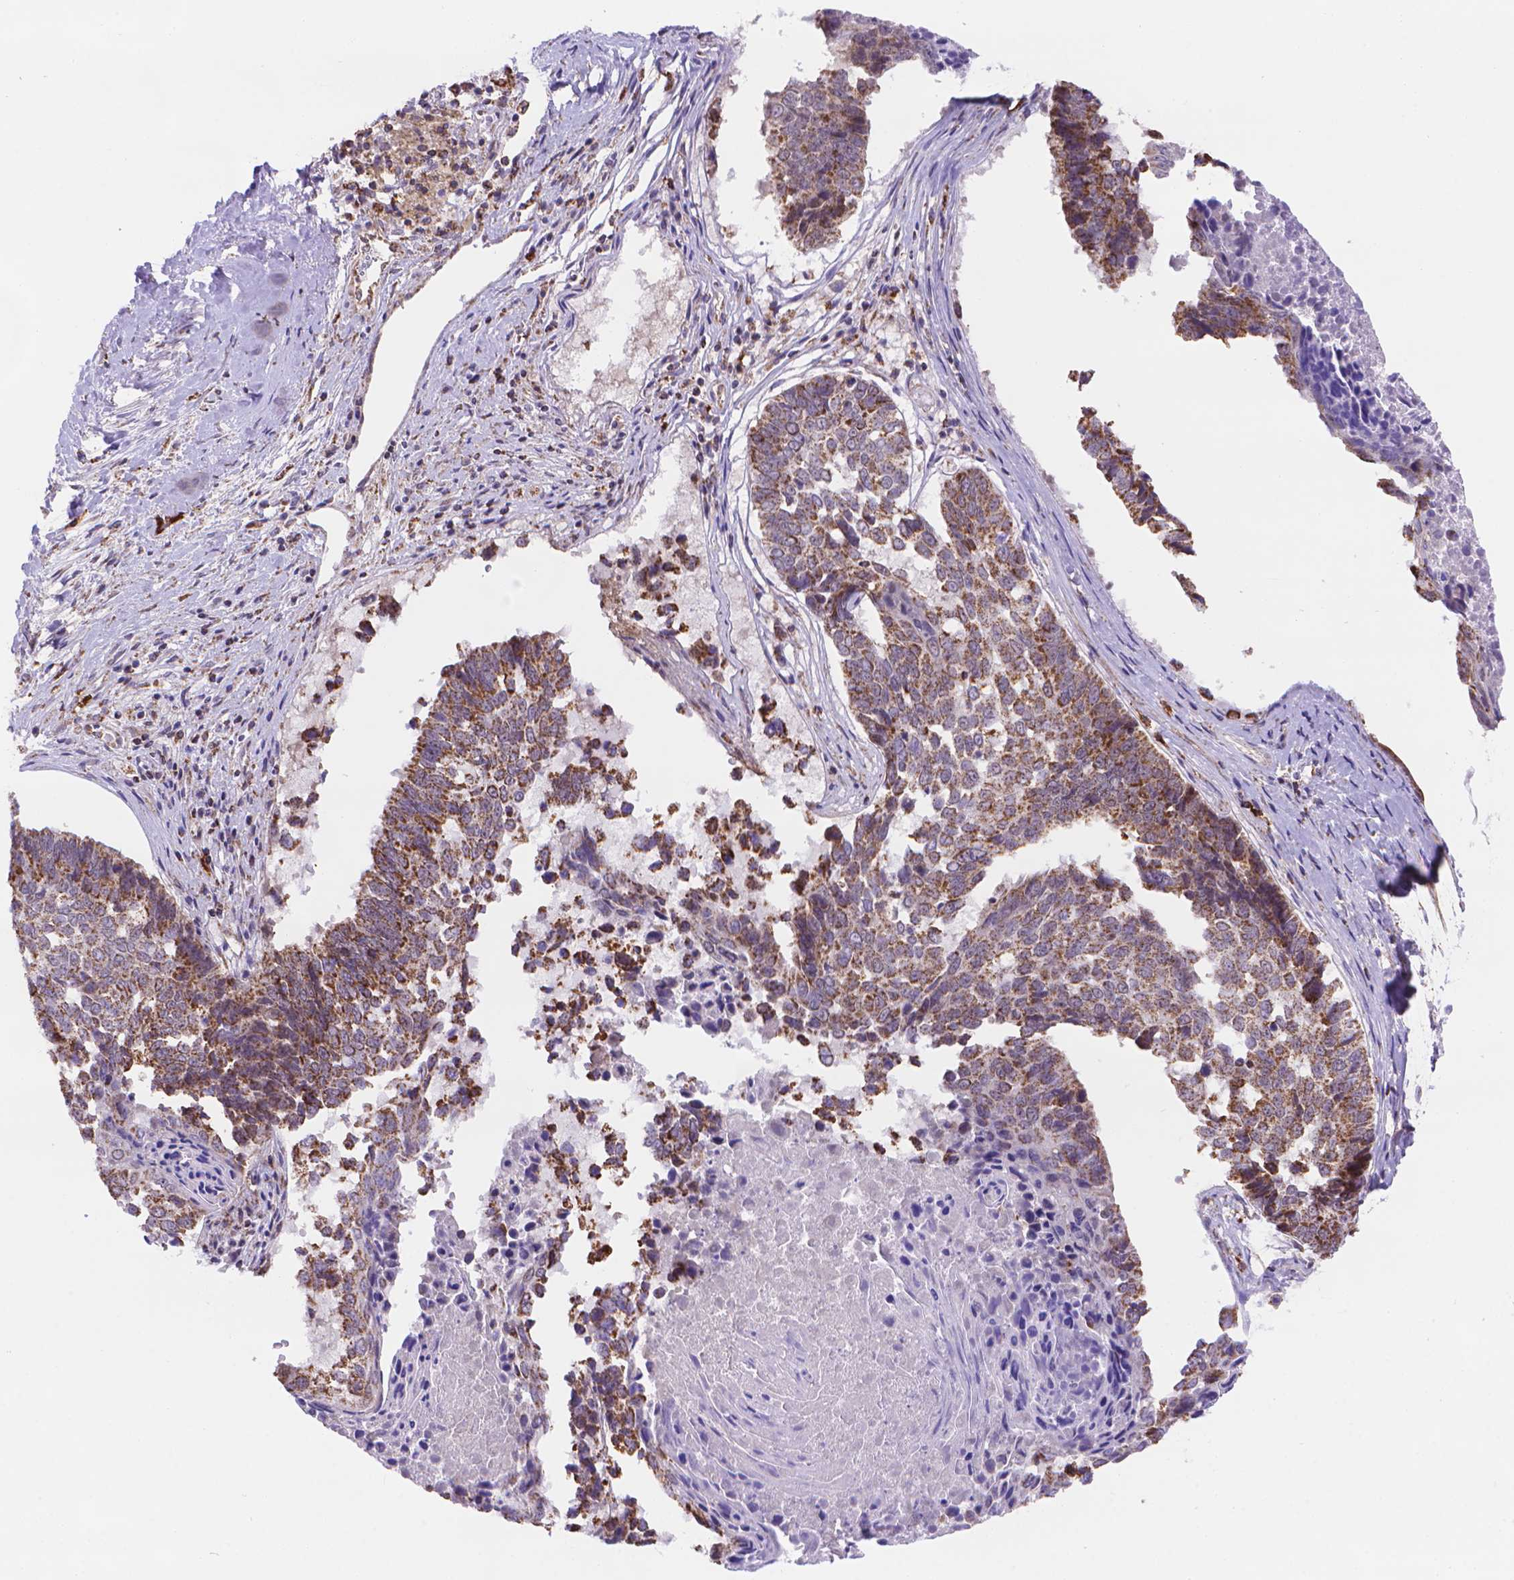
{"staining": {"intensity": "moderate", "quantity": ">75%", "location": "cytoplasmic/membranous"}, "tissue": "lung cancer", "cell_type": "Tumor cells", "image_type": "cancer", "snomed": [{"axis": "morphology", "description": "Squamous cell carcinoma, NOS"}, {"axis": "topography", "description": "Lung"}], "caption": "High-magnification brightfield microscopy of lung cancer stained with DAB (3,3'-diaminobenzidine) (brown) and counterstained with hematoxylin (blue). tumor cells exhibit moderate cytoplasmic/membranous staining is identified in approximately>75% of cells.", "gene": "CYYR1", "patient": {"sex": "male", "age": 73}}